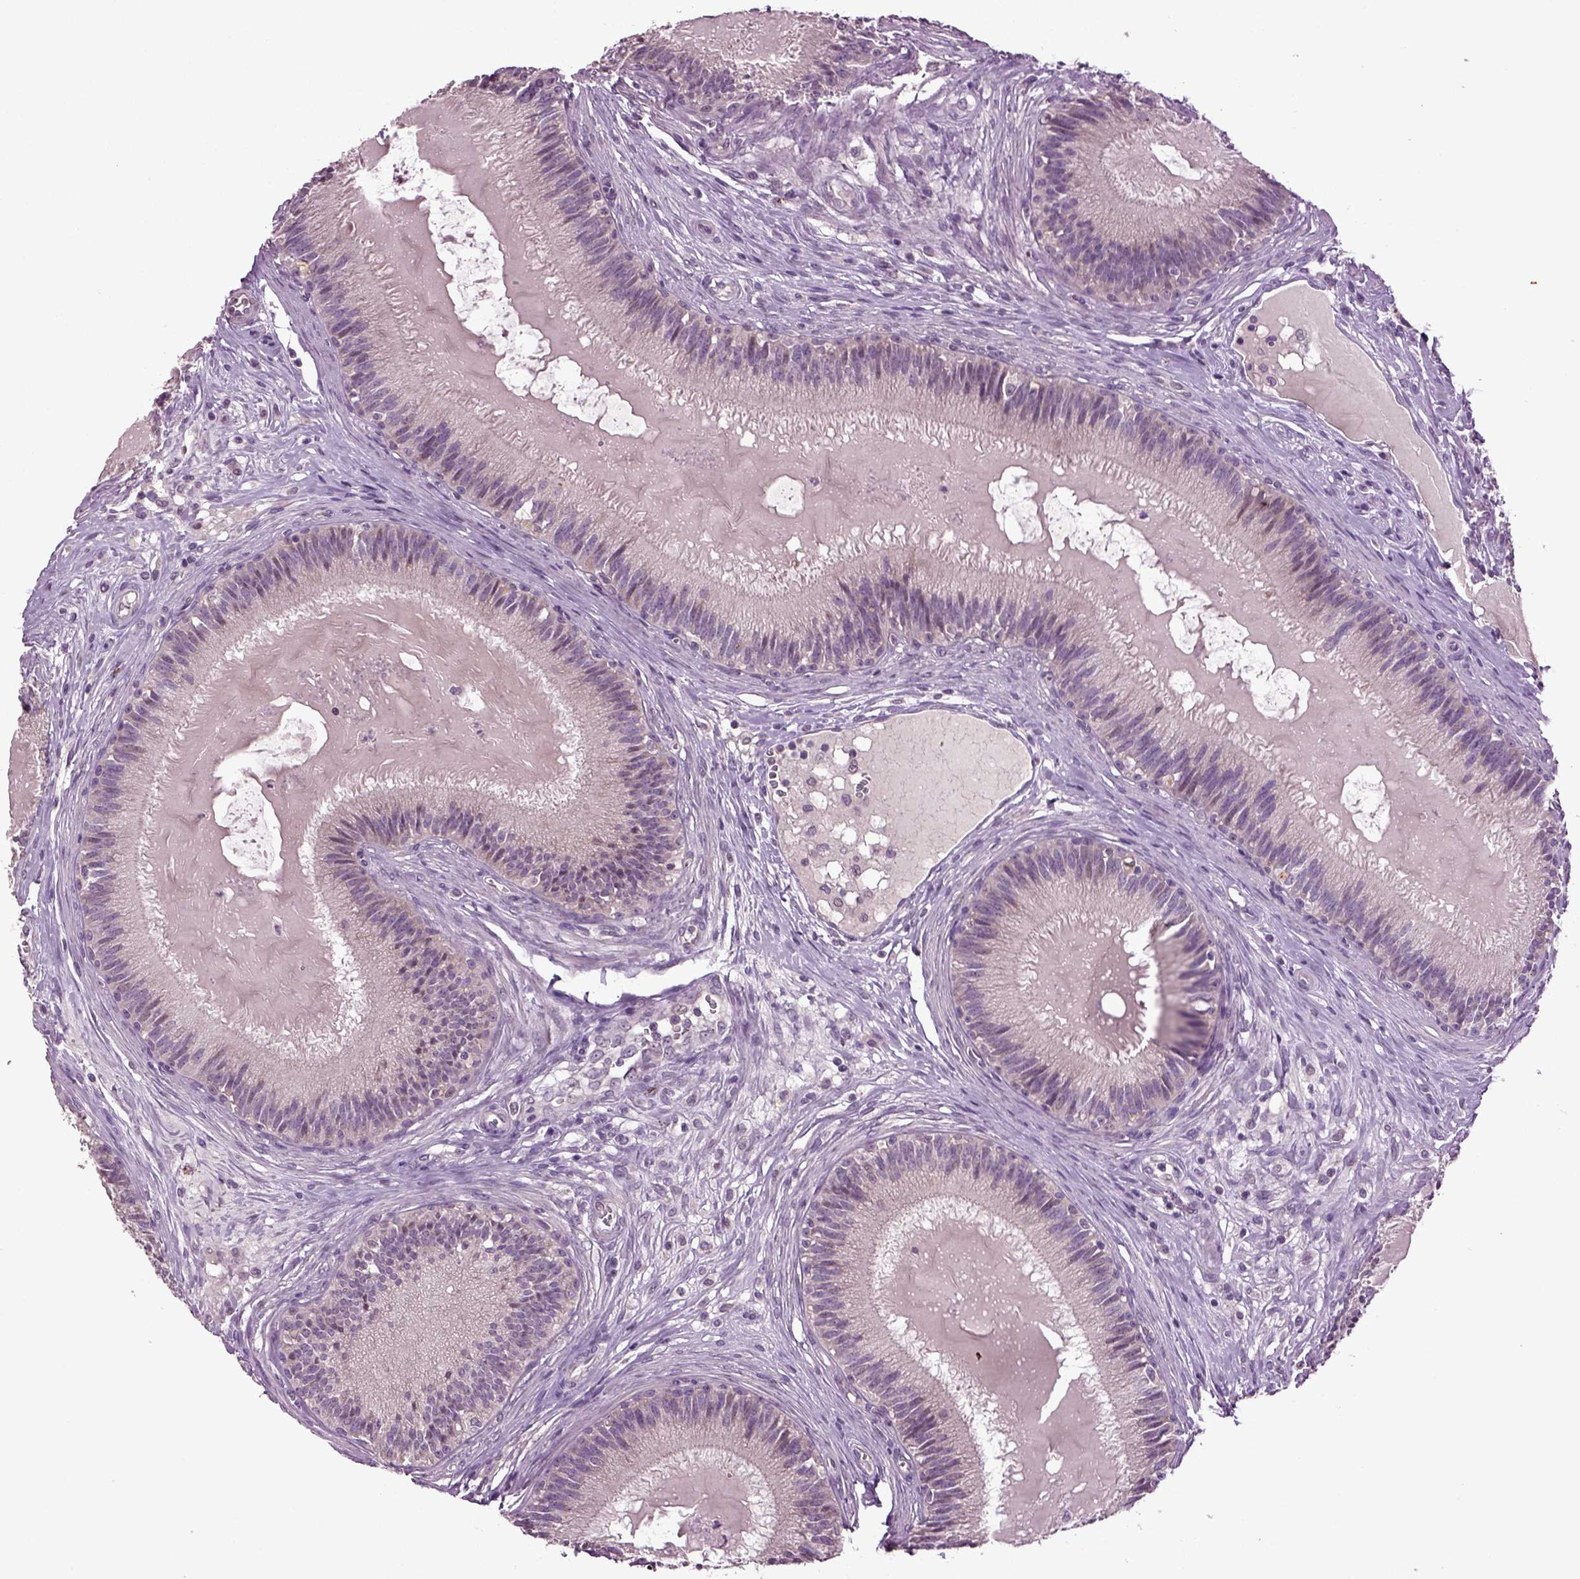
{"staining": {"intensity": "negative", "quantity": "none", "location": "none"}, "tissue": "epididymis", "cell_type": "Glandular cells", "image_type": "normal", "snomed": [{"axis": "morphology", "description": "Normal tissue, NOS"}, {"axis": "topography", "description": "Epididymis"}], "caption": "A high-resolution micrograph shows immunohistochemistry (IHC) staining of unremarkable epididymis, which displays no significant expression in glandular cells.", "gene": "SLC17A6", "patient": {"sex": "male", "age": 27}}